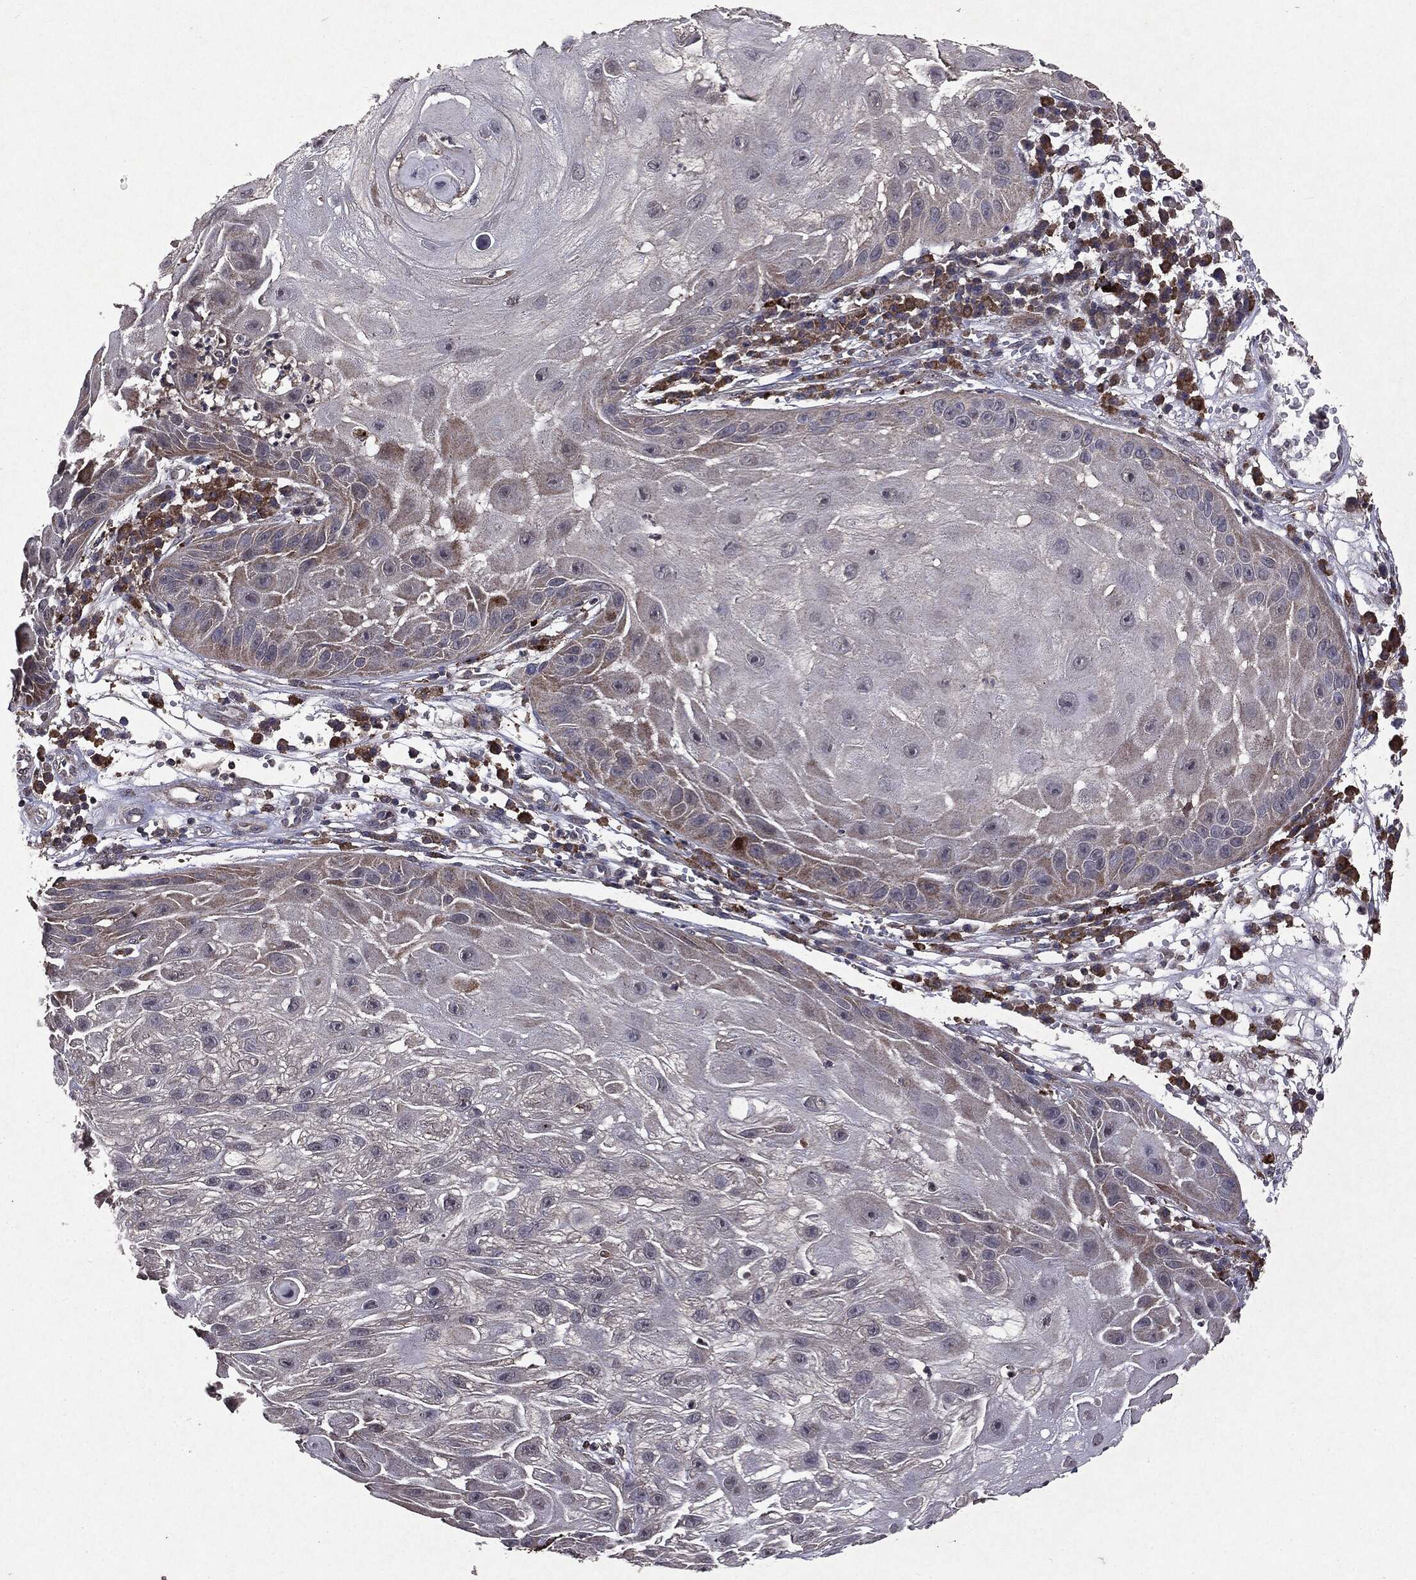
{"staining": {"intensity": "negative", "quantity": "none", "location": "none"}, "tissue": "skin cancer", "cell_type": "Tumor cells", "image_type": "cancer", "snomed": [{"axis": "morphology", "description": "Normal tissue, NOS"}, {"axis": "morphology", "description": "Squamous cell carcinoma, NOS"}, {"axis": "topography", "description": "Skin"}], "caption": "A photomicrograph of skin cancer stained for a protein reveals no brown staining in tumor cells.", "gene": "PTEN", "patient": {"sex": "male", "age": 79}}